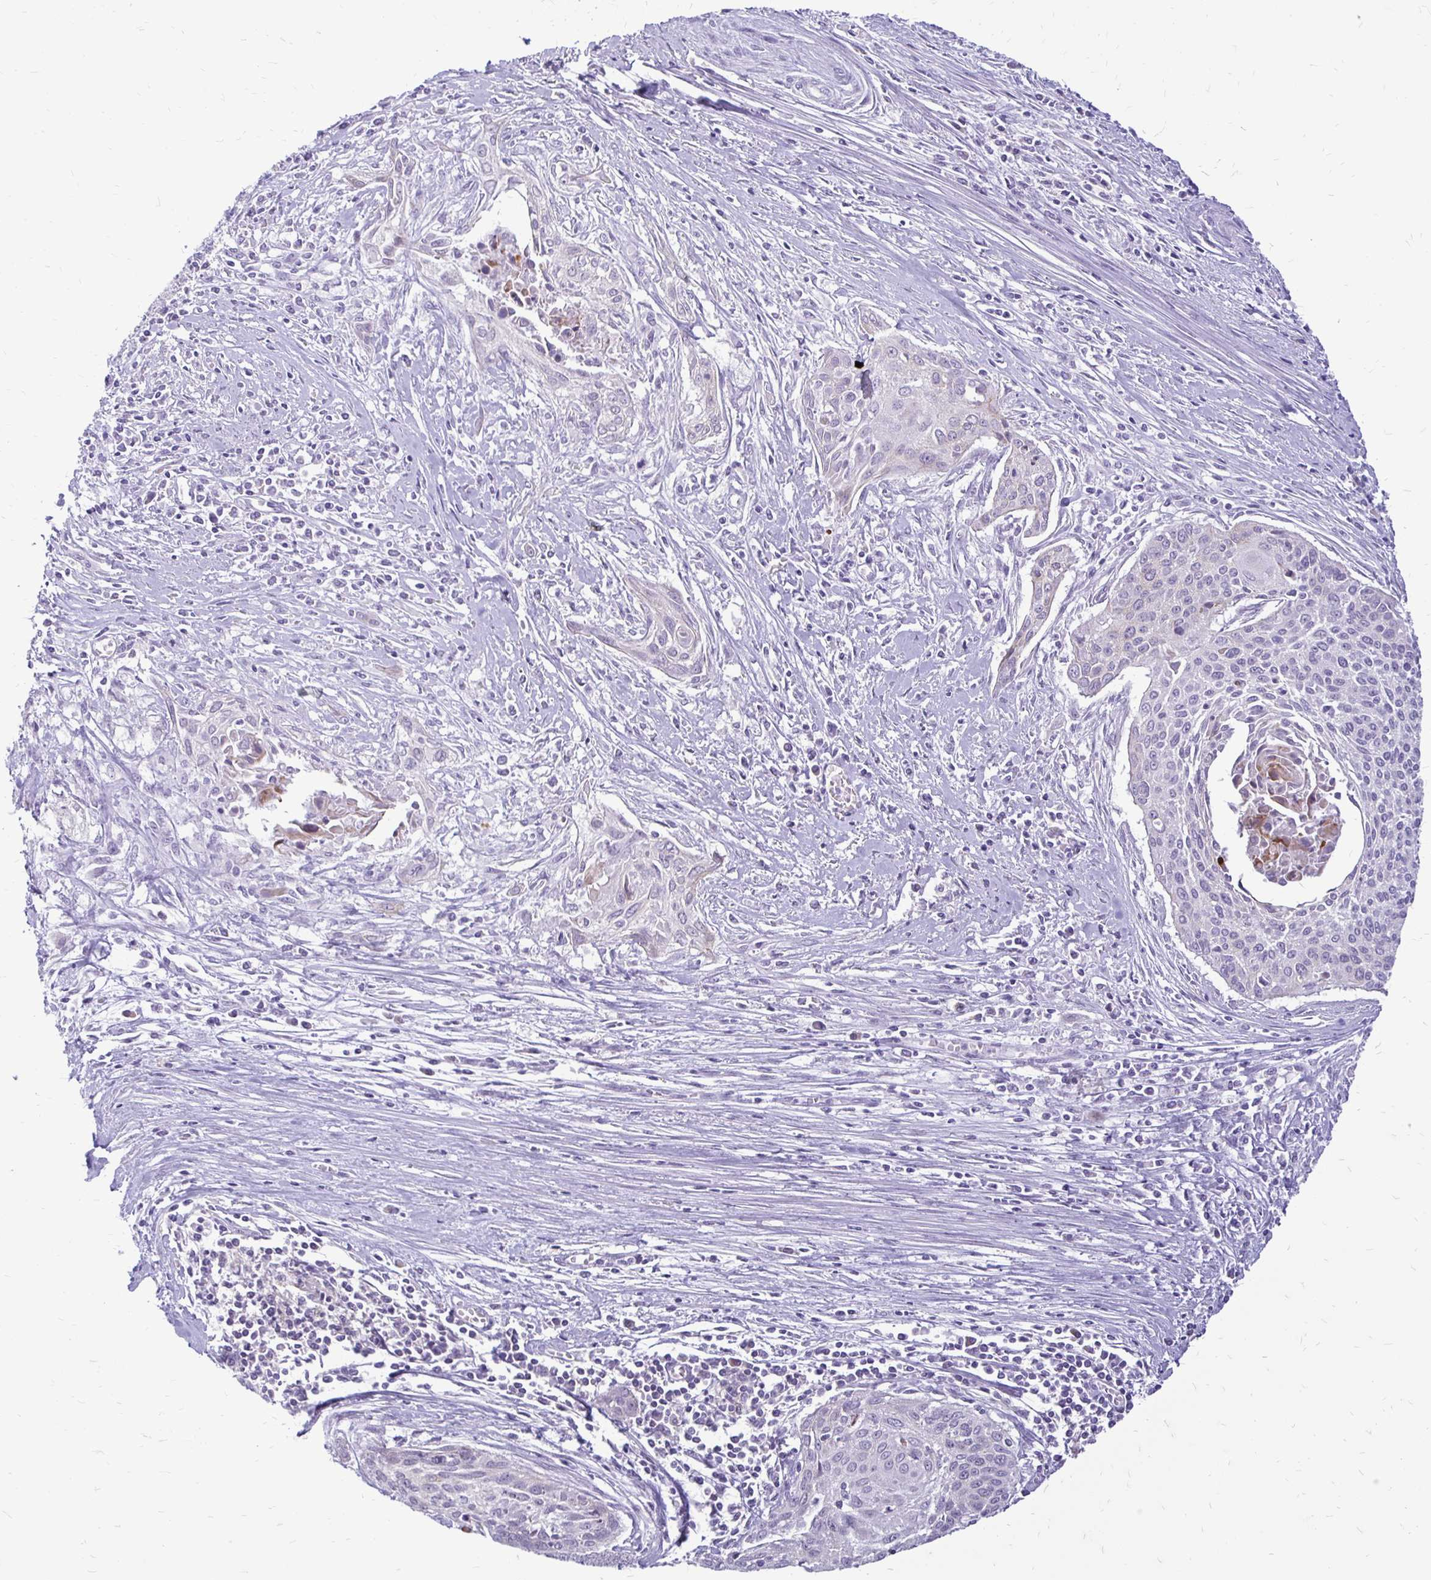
{"staining": {"intensity": "negative", "quantity": "none", "location": "none"}, "tissue": "cervical cancer", "cell_type": "Tumor cells", "image_type": "cancer", "snomed": [{"axis": "morphology", "description": "Squamous cell carcinoma, NOS"}, {"axis": "topography", "description": "Cervix"}], "caption": "The micrograph demonstrates no significant staining in tumor cells of cervical squamous cell carcinoma.", "gene": "EPYC", "patient": {"sex": "female", "age": 55}}